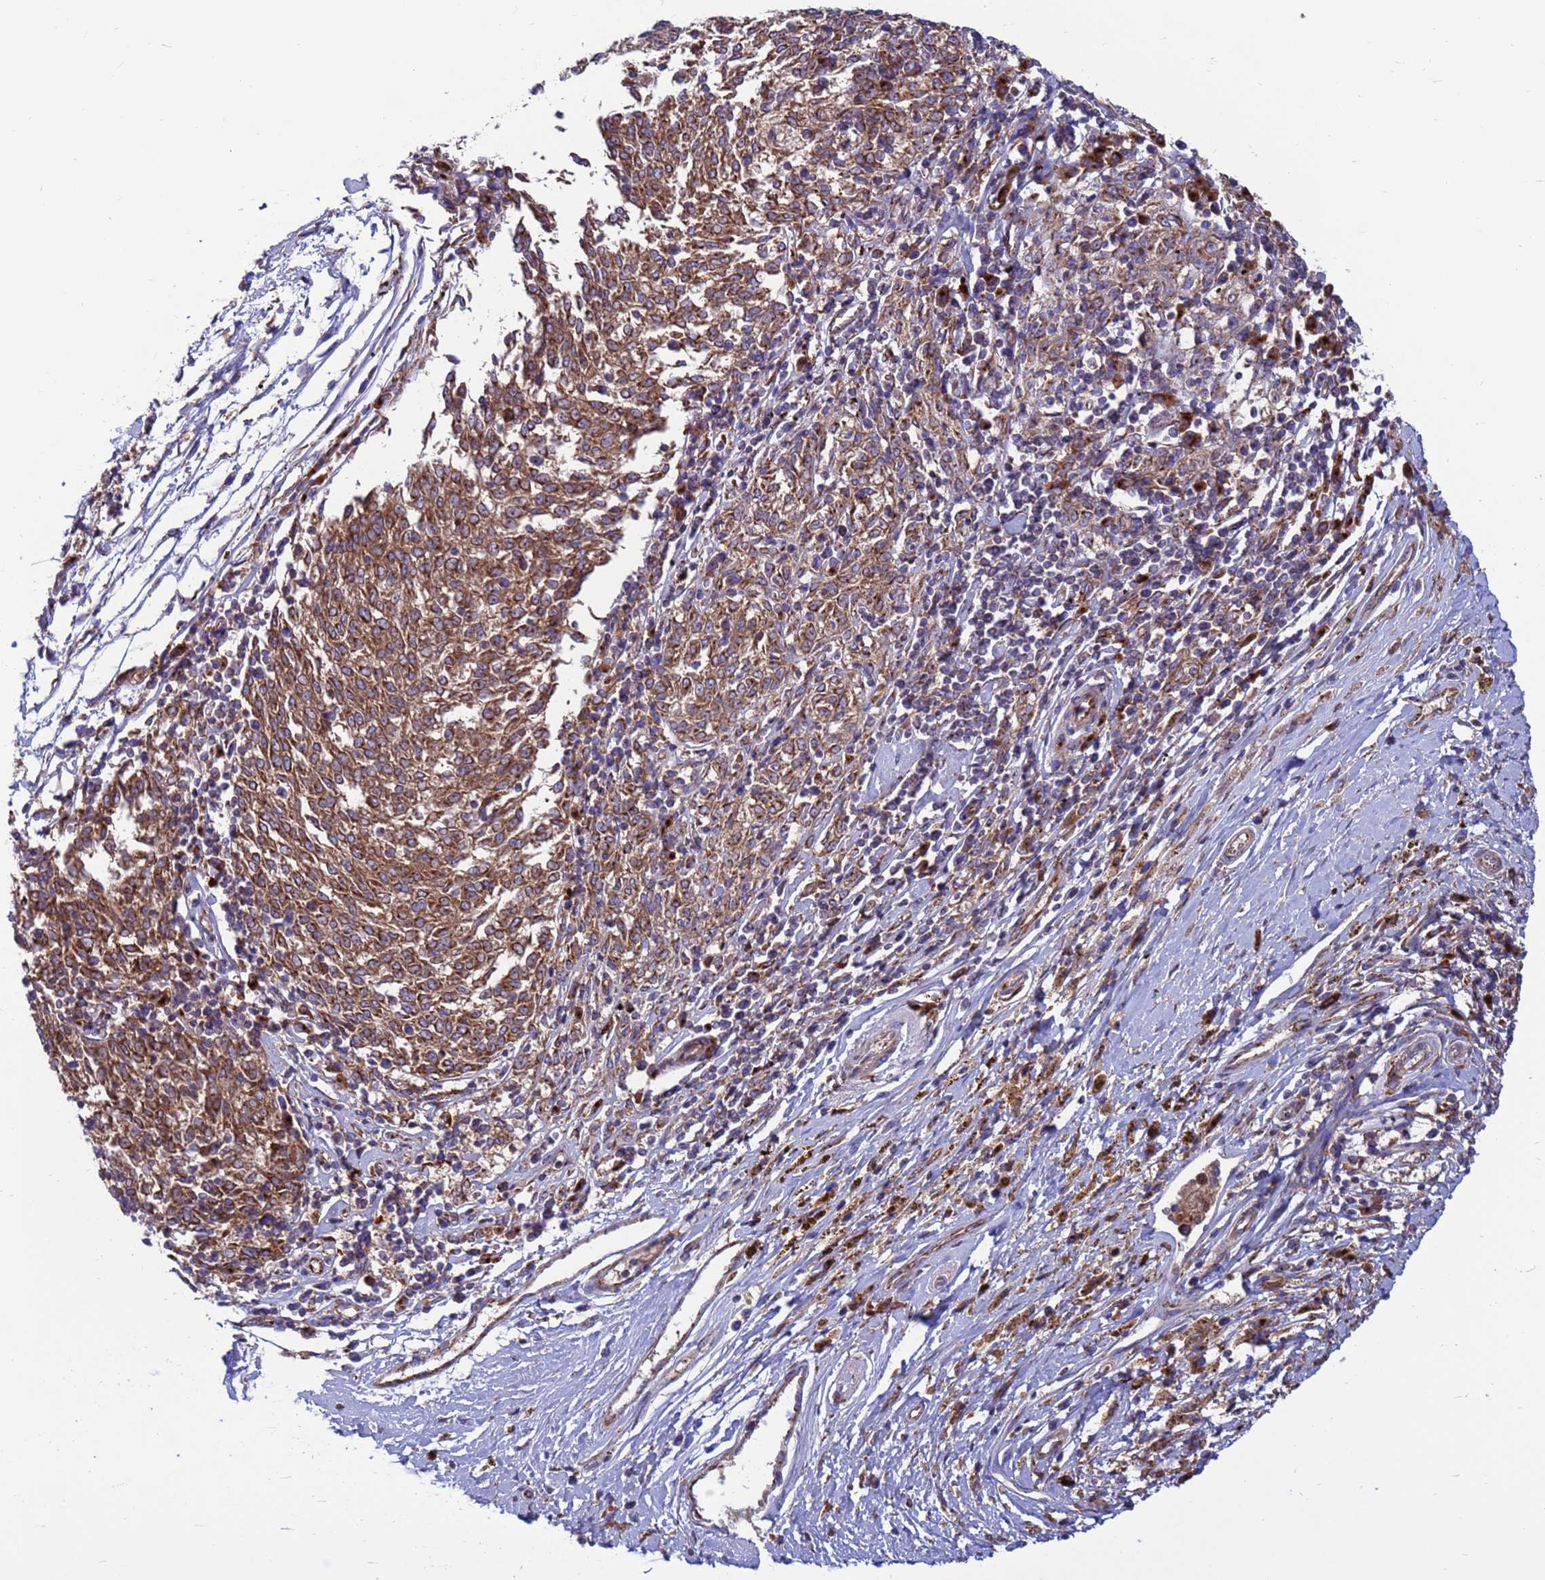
{"staining": {"intensity": "moderate", "quantity": ">75%", "location": "cytoplasmic/membranous"}, "tissue": "melanoma", "cell_type": "Tumor cells", "image_type": "cancer", "snomed": [{"axis": "morphology", "description": "Malignant melanoma, NOS"}, {"axis": "topography", "description": "Skin"}], "caption": "Protein analysis of malignant melanoma tissue exhibits moderate cytoplasmic/membranous expression in about >75% of tumor cells.", "gene": "ZC3HAV1", "patient": {"sex": "female", "age": 72}}